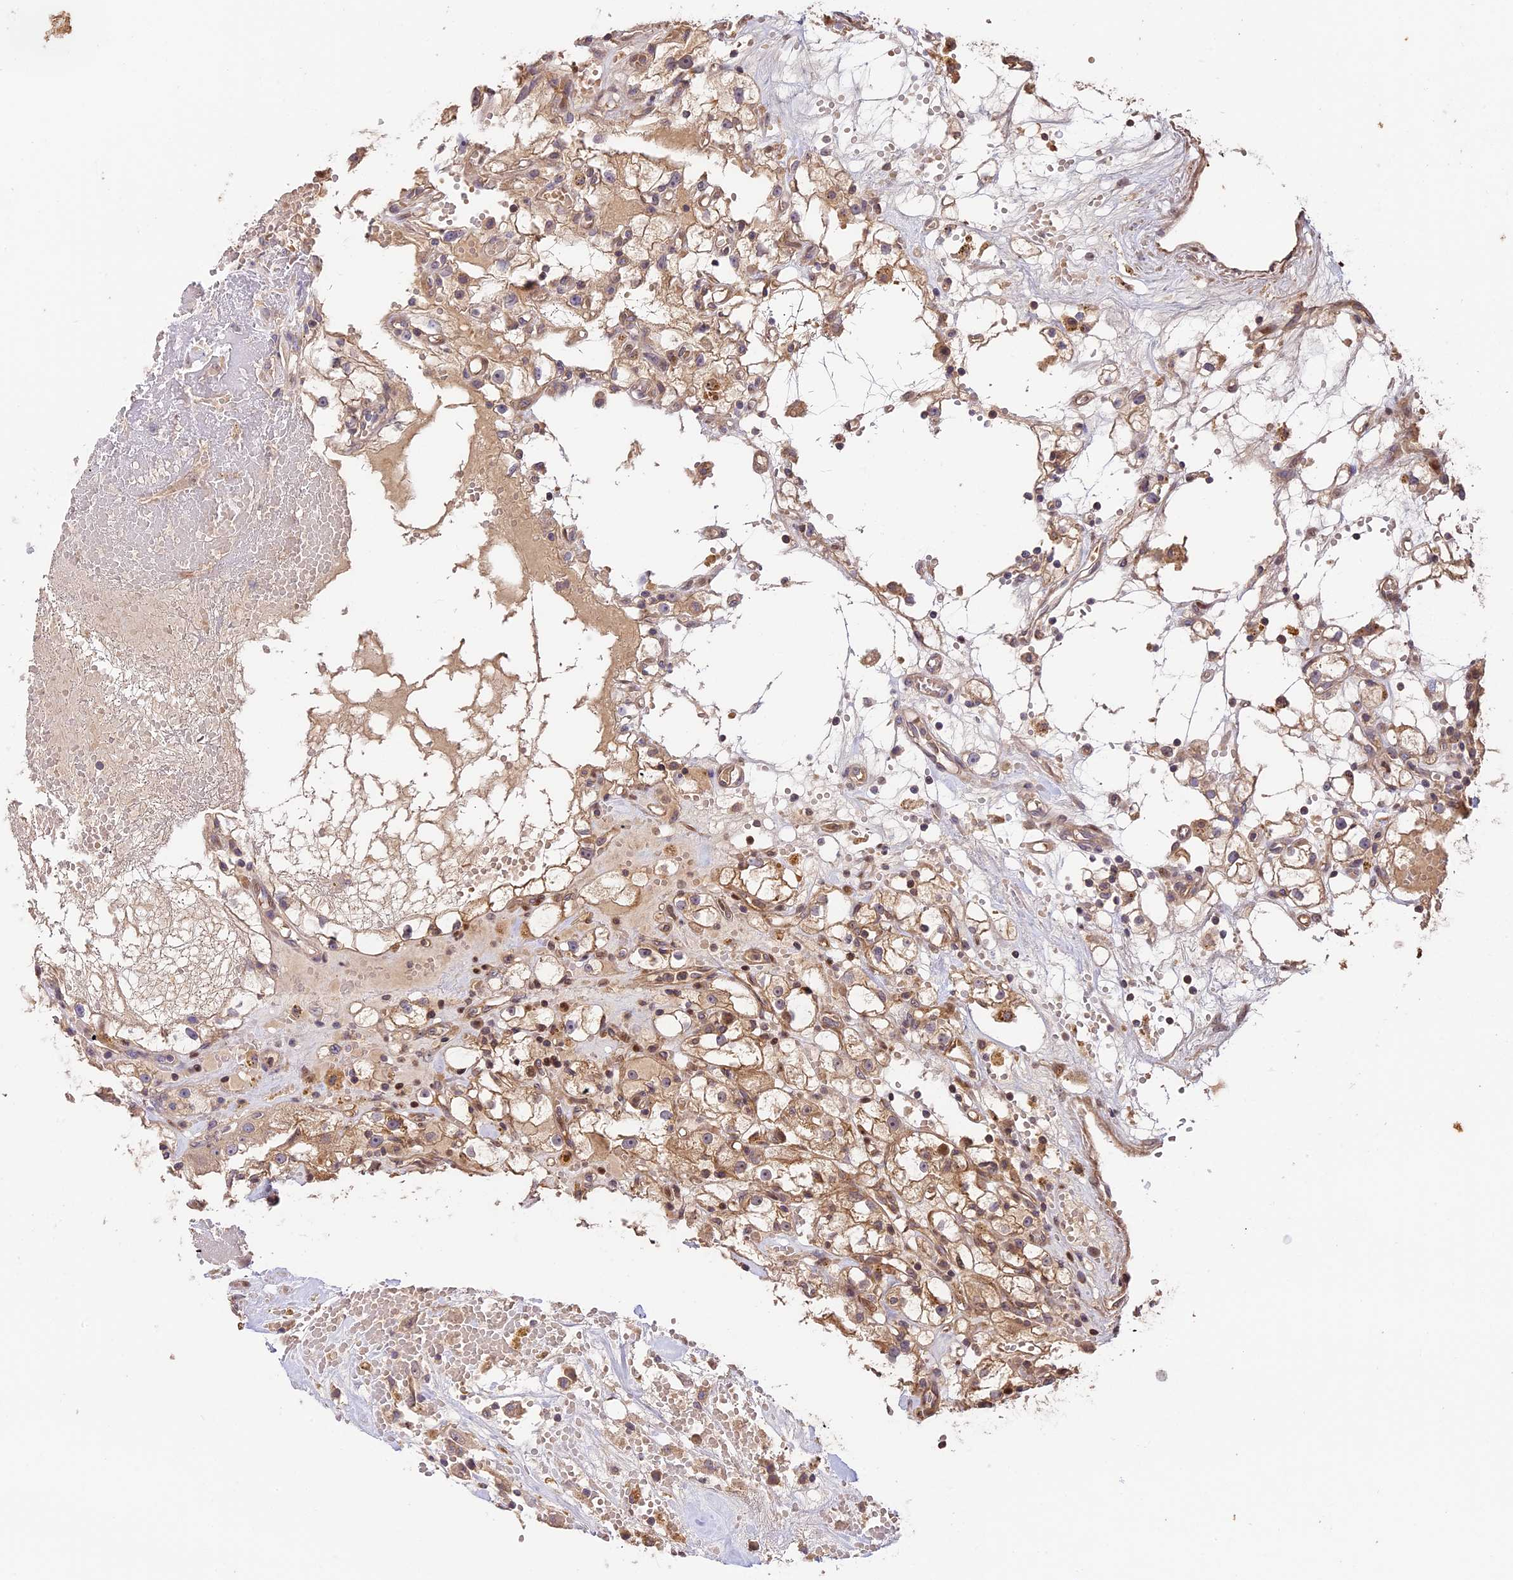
{"staining": {"intensity": "weak", "quantity": ">75%", "location": "cytoplasmic/membranous"}, "tissue": "renal cancer", "cell_type": "Tumor cells", "image_type": "cancer", "snomed": [{"axis": "morphology", "description": "Adenocarcinoma, NOS"}, {"axis": "topography", "description": "Kidney"}], "caption": "IHC of adenocarcinoma (renal) shows low levels of weak cytoplasmic/membranous positivity in about >75% of tumor cells. (DAB (3,3'-diaminobenzidine) = brown stain, brightfield microscopy at high magnification).", "gene": "PPP1R37", "patient": {"sex": "male", "age": 56}}